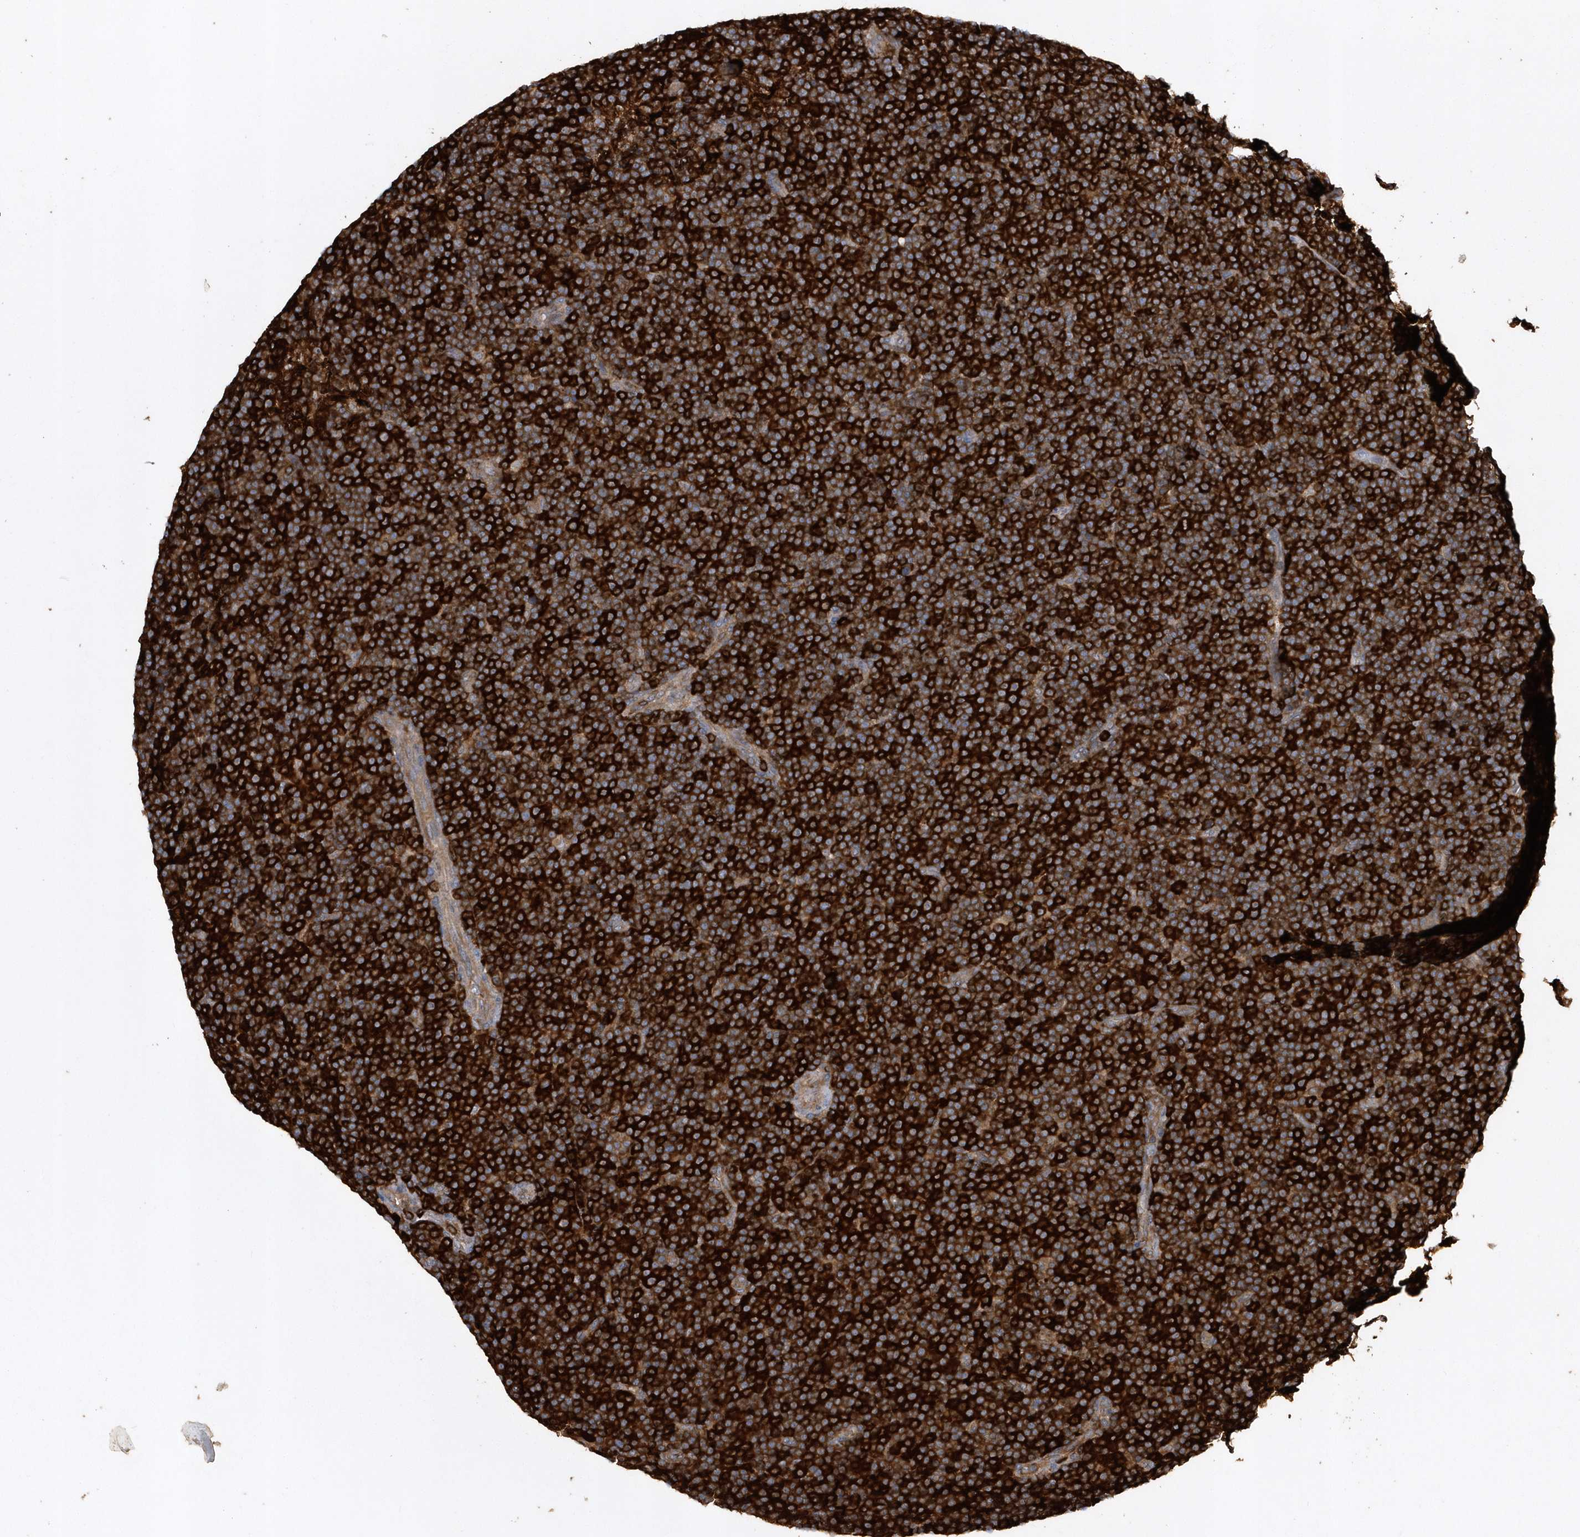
{"staining": {"intensity": "strong", "quantity": ">75%", "location": "cytoplasmic/membranous"}, "tissue": "lymphoma", "cell_type": "Tumor cells", "image_type": "cancer", "snomed": [{"axis": "morphology", "description": "Malignant lymphoma, non-Hodgkin's type, Low grade"}, {"axis": "topography", "description": "Lymph node"}], "caption": "Protein analysis of low-grade malignant lymphoma, non-Hodgkin's type tissue demonstrates strong cytoplasmic/membranous positivity in about >75% of tumor cells.", "gene": "PAICS", "patient": {"sex": "female", "age": 67}}